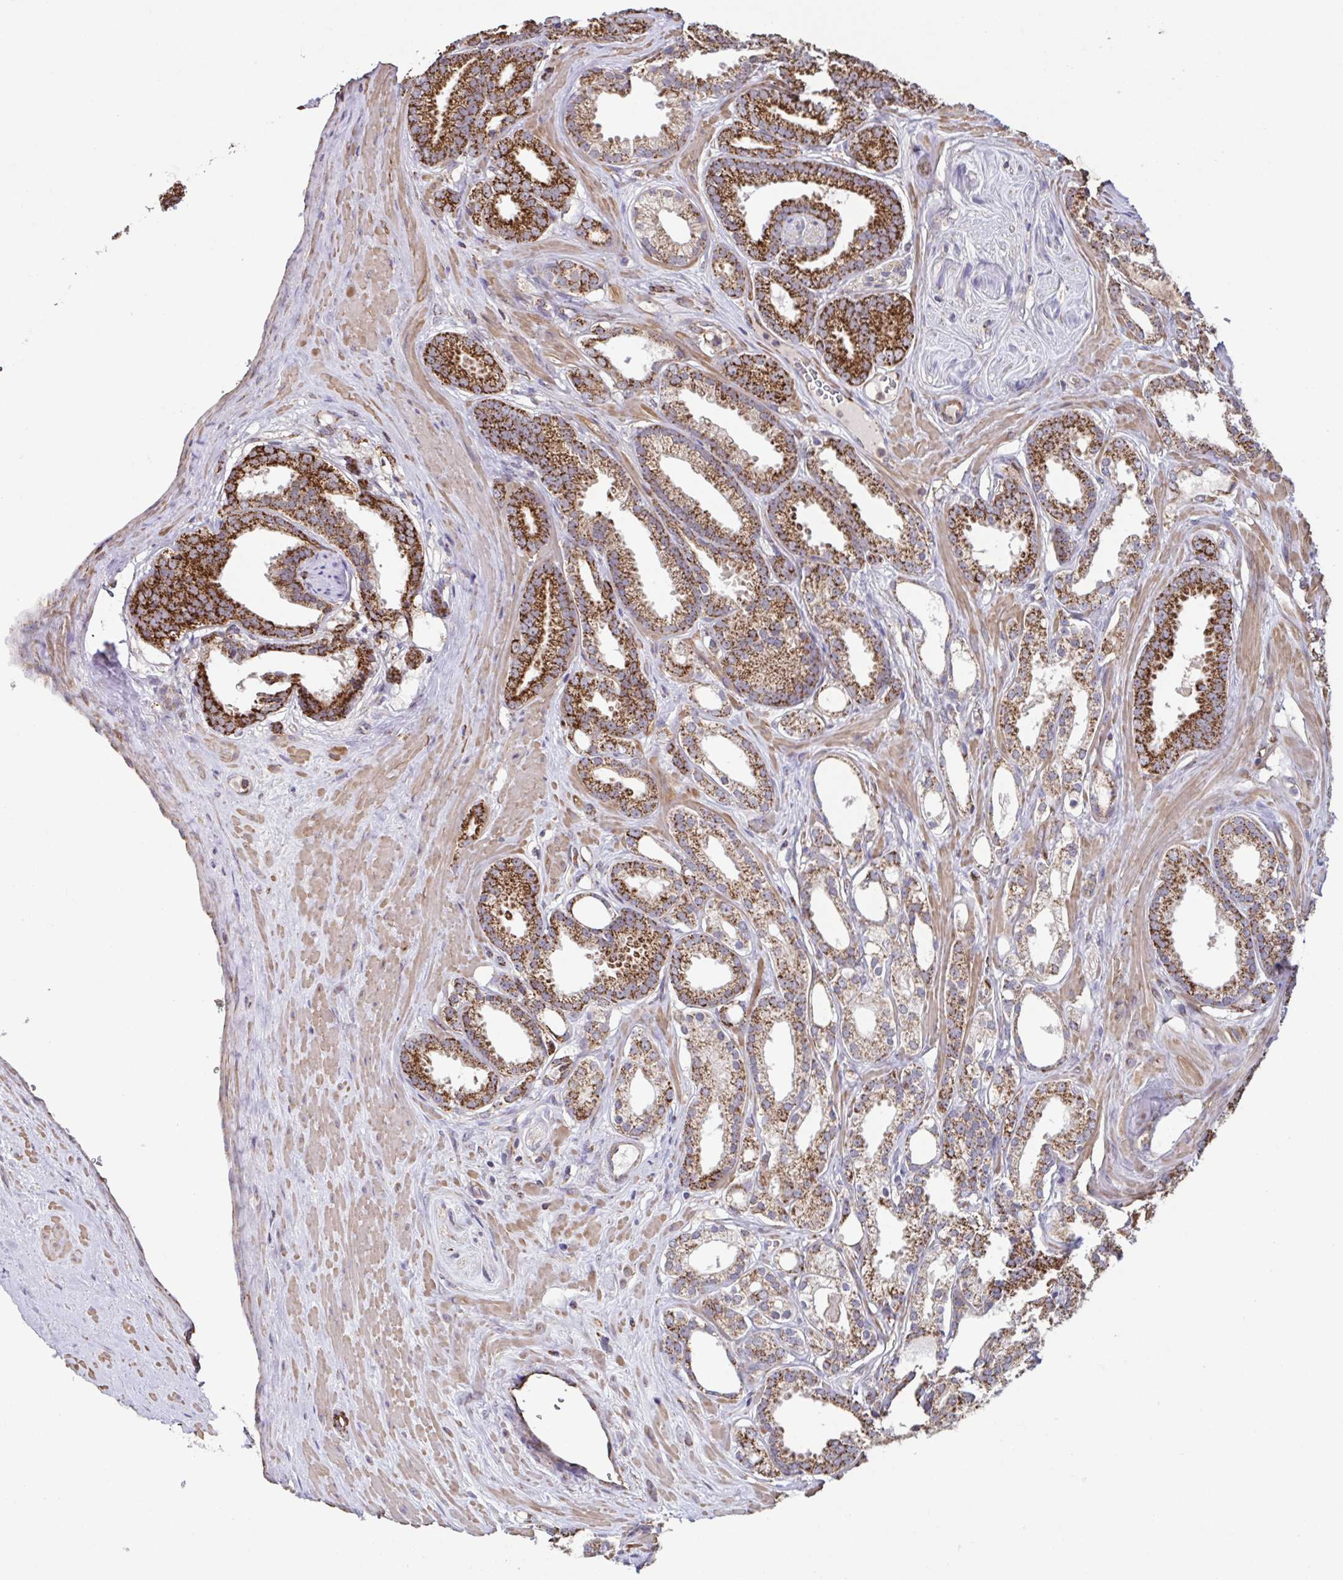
{"staining": {"intensity": "strong", "quantity": "25%-75%", "location": "cytoplasmic/membranous"}, "tissue": "prostate cancer", "cell_type": "Tumor cells", "image_type": "cancer", "snomed": [{"axis": "morphology", "description": "Adenocarcinoma, Low grade"}, {"axis": "topography", "description": "Prostate"}], "caption": "Prostate cancer (low-grade adenocarcinoma) stained with a protein marker shows strong staining in tumor cells.", "gene": "DIP2B", "patient": {"sex": "male", "age": 65}}